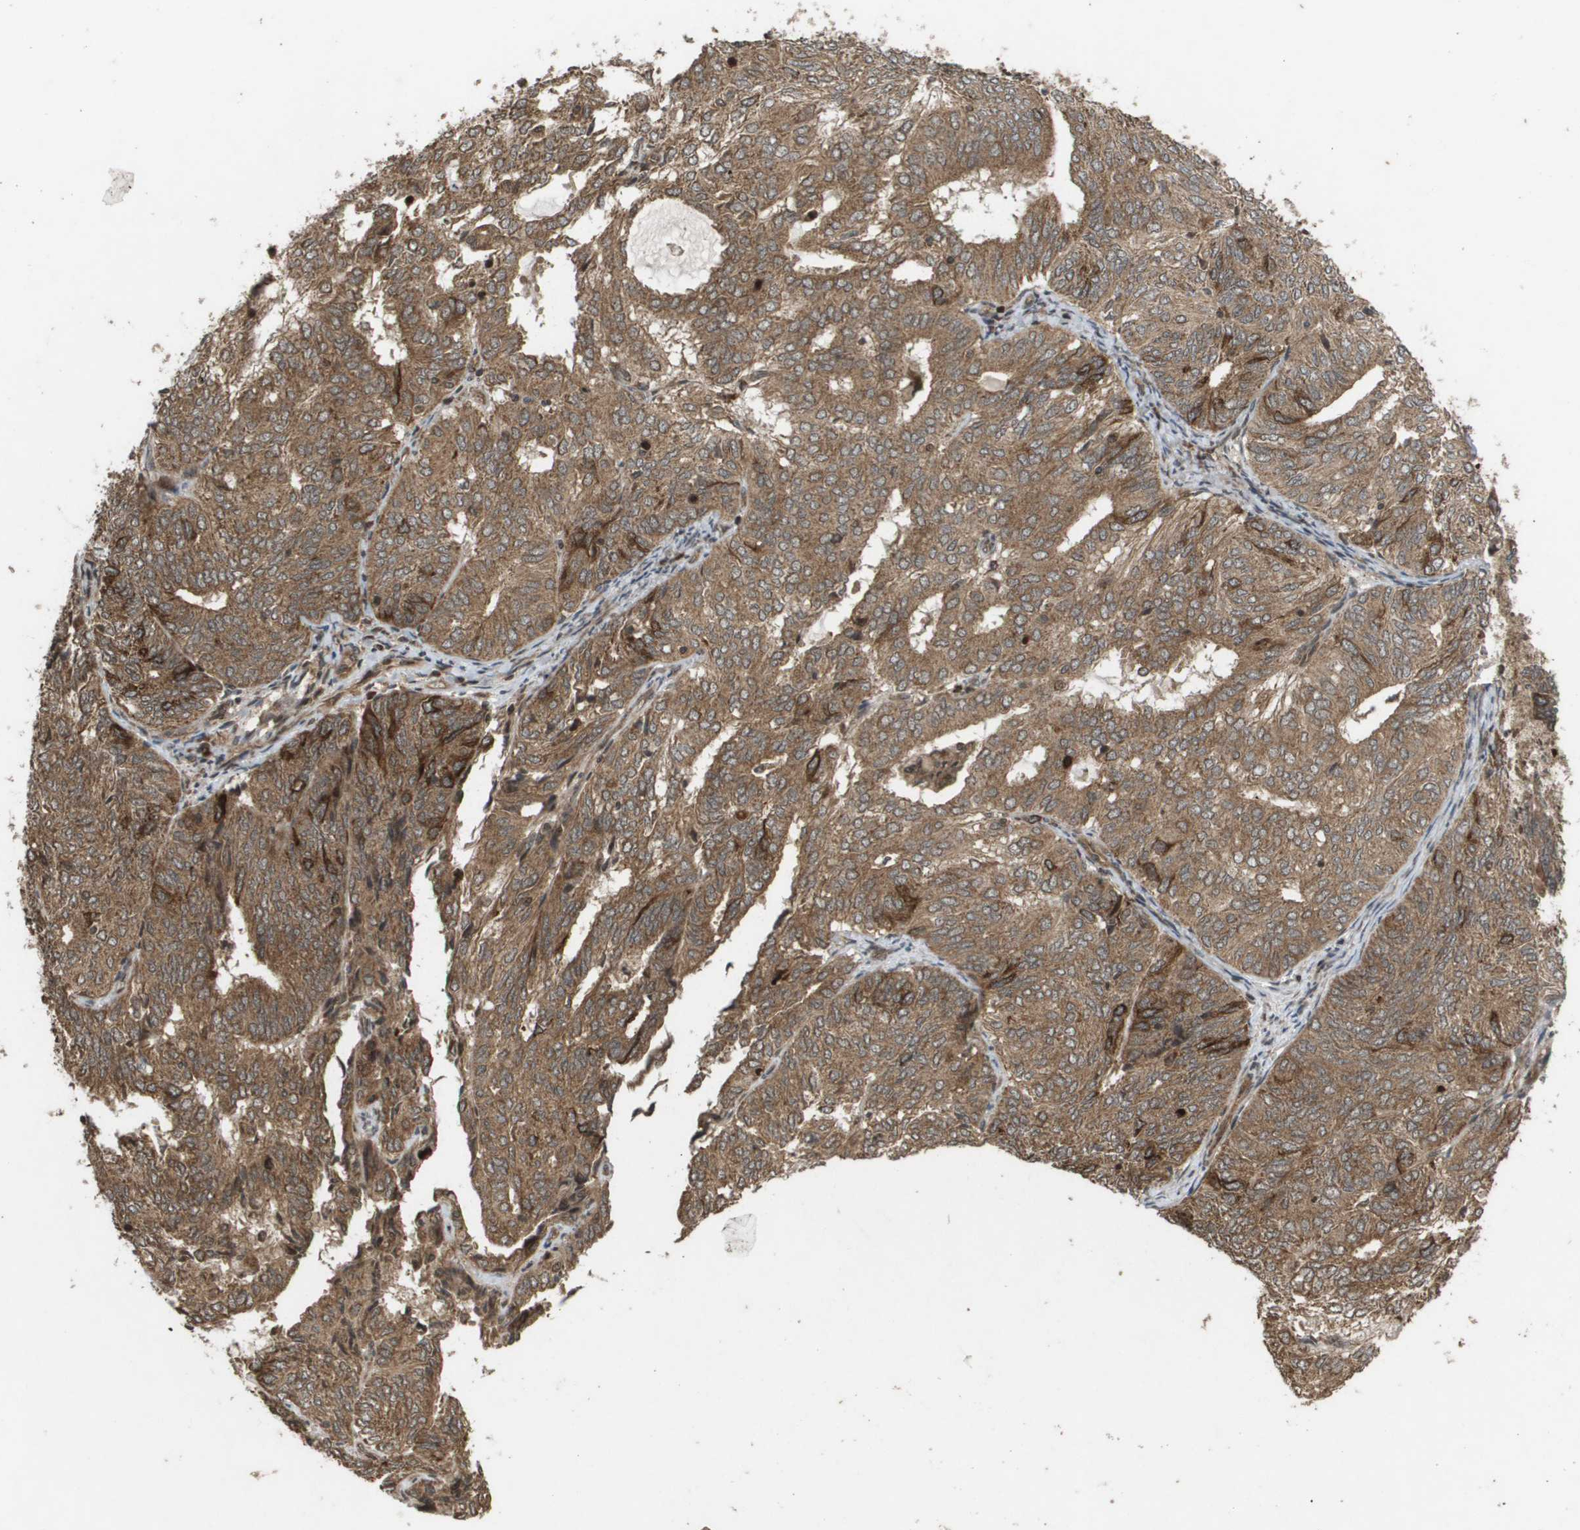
{"staining": {"intensity": "strong", "quantity": ">75%", "location": "cytoplasmic/membranous"}, "tissue": "endometrial cancer", "cell_type": "Tumor cells", "image_type": "cancer", "snomed": [{"axis": "morphology", "description": "Adenocarcinoma, NOS"}, {"axis": "topography", "description": "Uterus"}], "caption": "Immunohistochemical staining of human endometrial cancer exhibits strong cytoplasmic/membranous protein expression in approximately >75% of tumor cells.", "gene": "KIF11", "patient": {"sex": "female", "age": 60}}